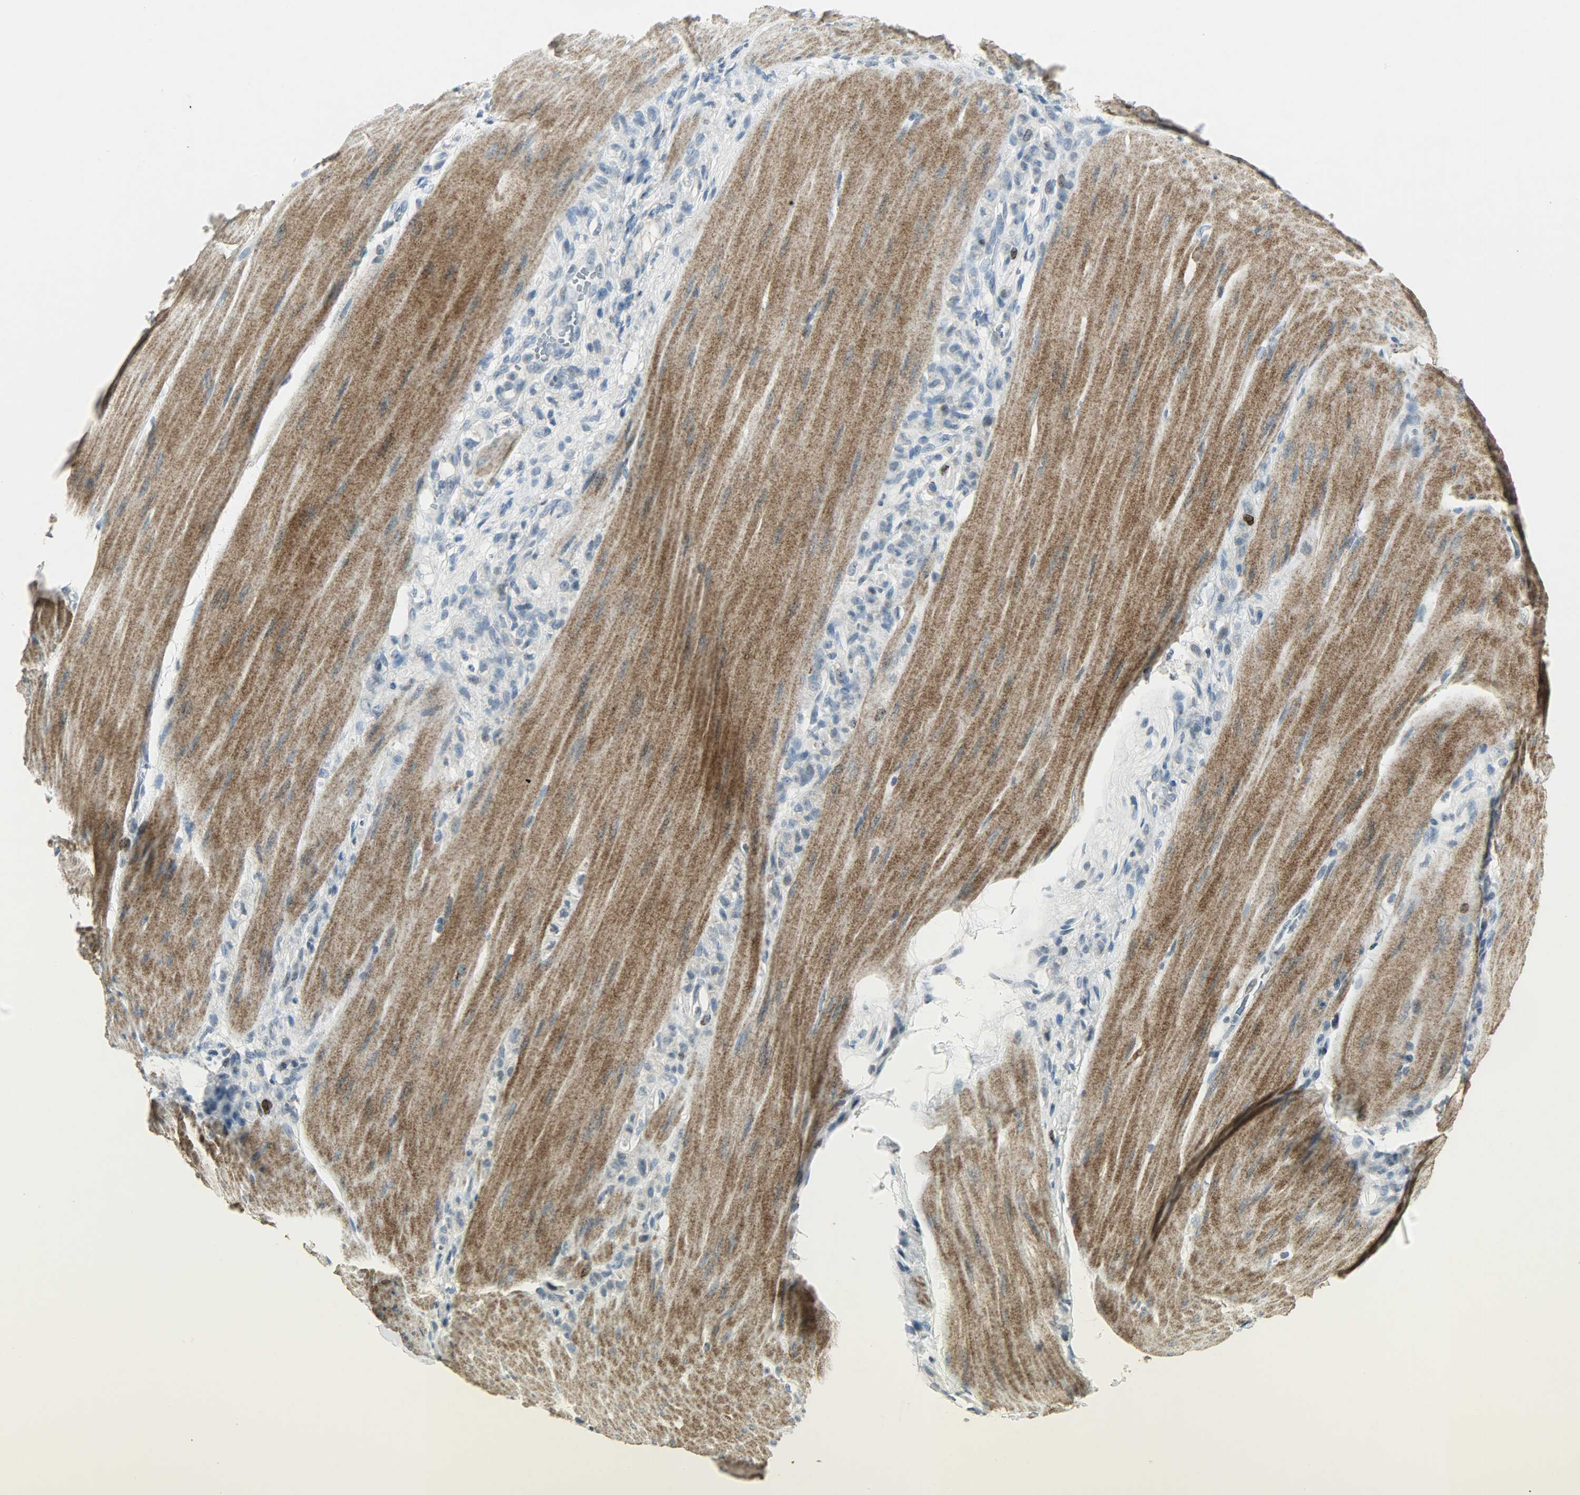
{"staining": {"intensity": "moderate", "quantity": "<25%", "location": "nuclear"}, "tissue": "stomach cancer", "cell_type": "Tumor cells", "image_type": "cancer", "snomed": [{"axis": "morphology", "description": "Adenocarcinoma, NOS"}, {"axis": "topography", "description": "Stomach"}], "caption": "Immunohistochemistry histopathology image of human stomach cancer (adenocarcinoma) stained for a protein (brown), which demonstrates low levels of moderate nuclear staining in about <25% of tumor cells.", "gene": "AURKB", "patient": {"sex": "male", "age": 82}}